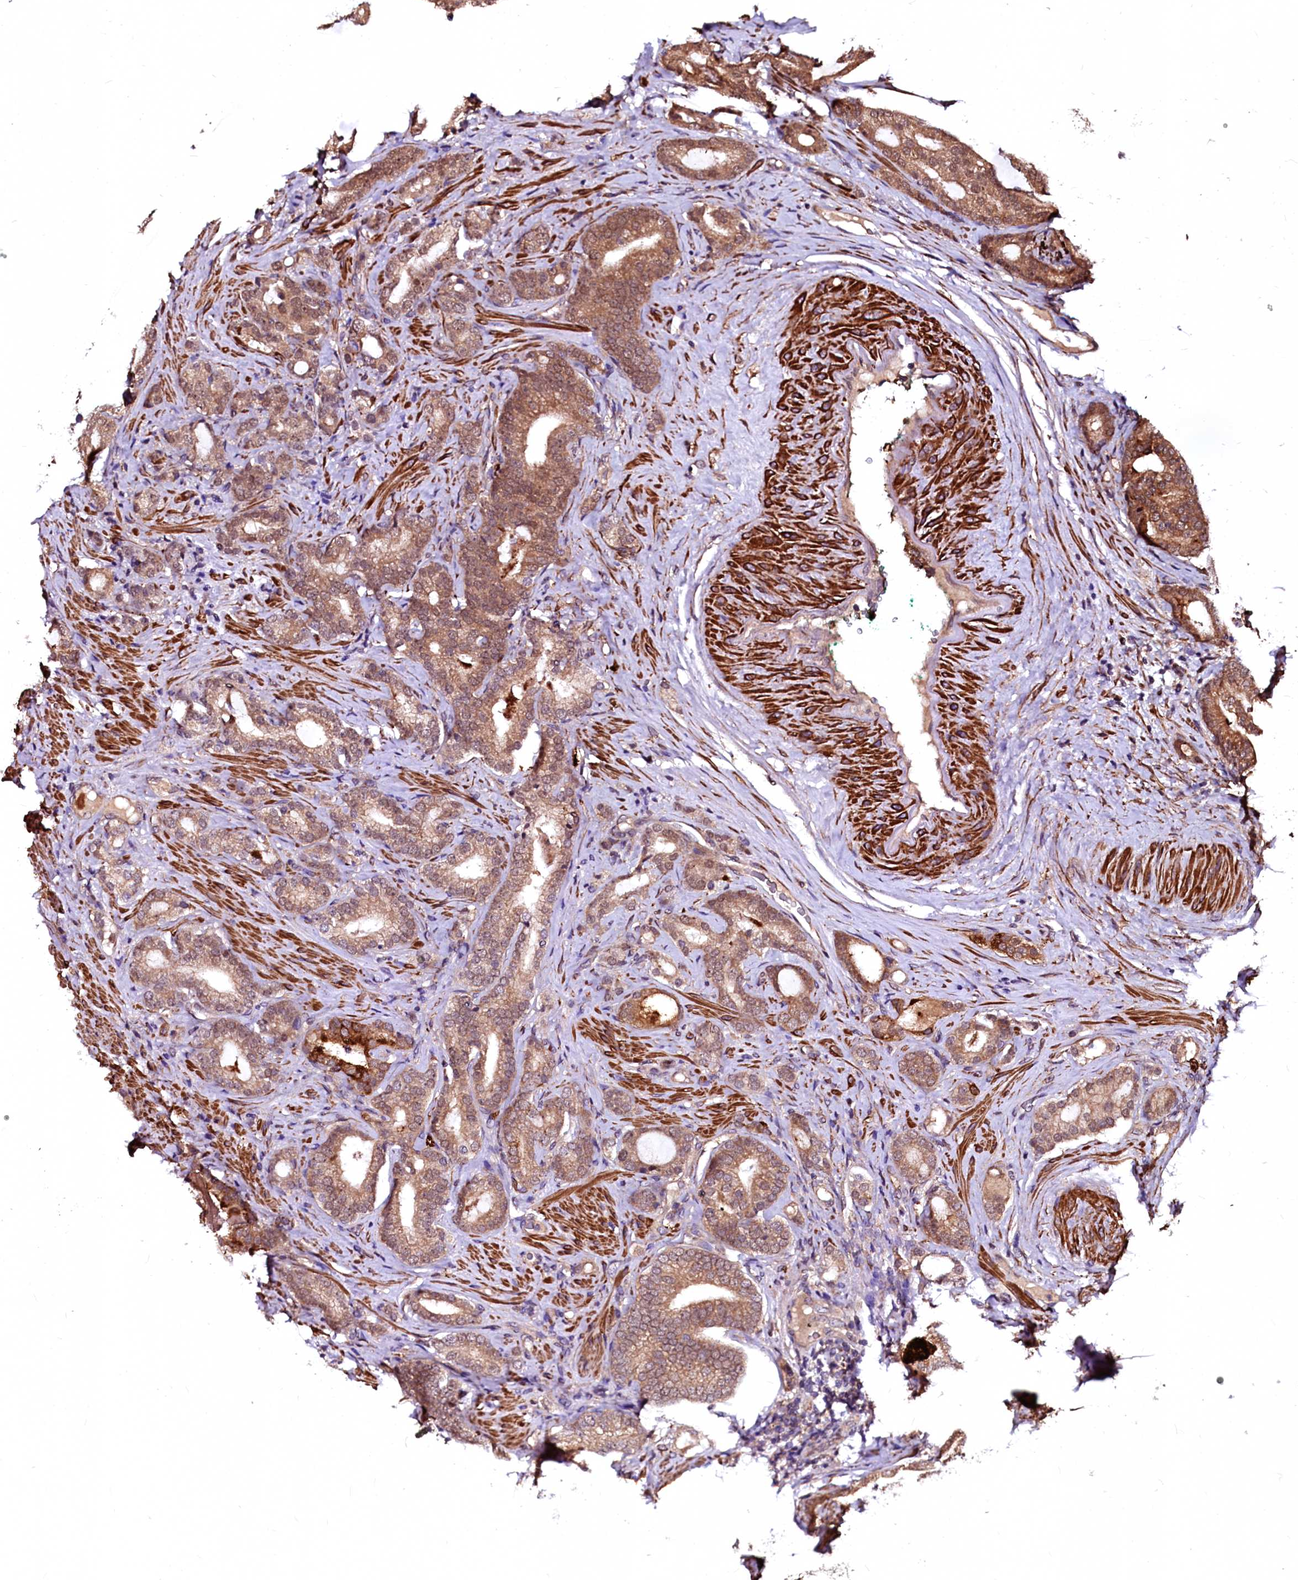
{"staining": {"intensity": "moderate", "quantity": ">75%", "location": "cytoplasmic/membranous"}, "tissue": "prostate cancer", "cell_type": "Tumor cells", "image_type": "cancer", "snomed": [{"axis": "morphology", "description": "Adenocarcinoma, High grade"}, {"axis": "topography", "description": "Prostate"}], "caption": "High-grade adenocarcinoma (prostate) tissue exhibits moderate cytoplasmic/membranous positivity in approximately >75% of tumor cells, visualized by immunohistochemistry. Nuclei are stained in blue.", "gene": "N4BP1", "patient": {"sex": "male", "age": 63}}